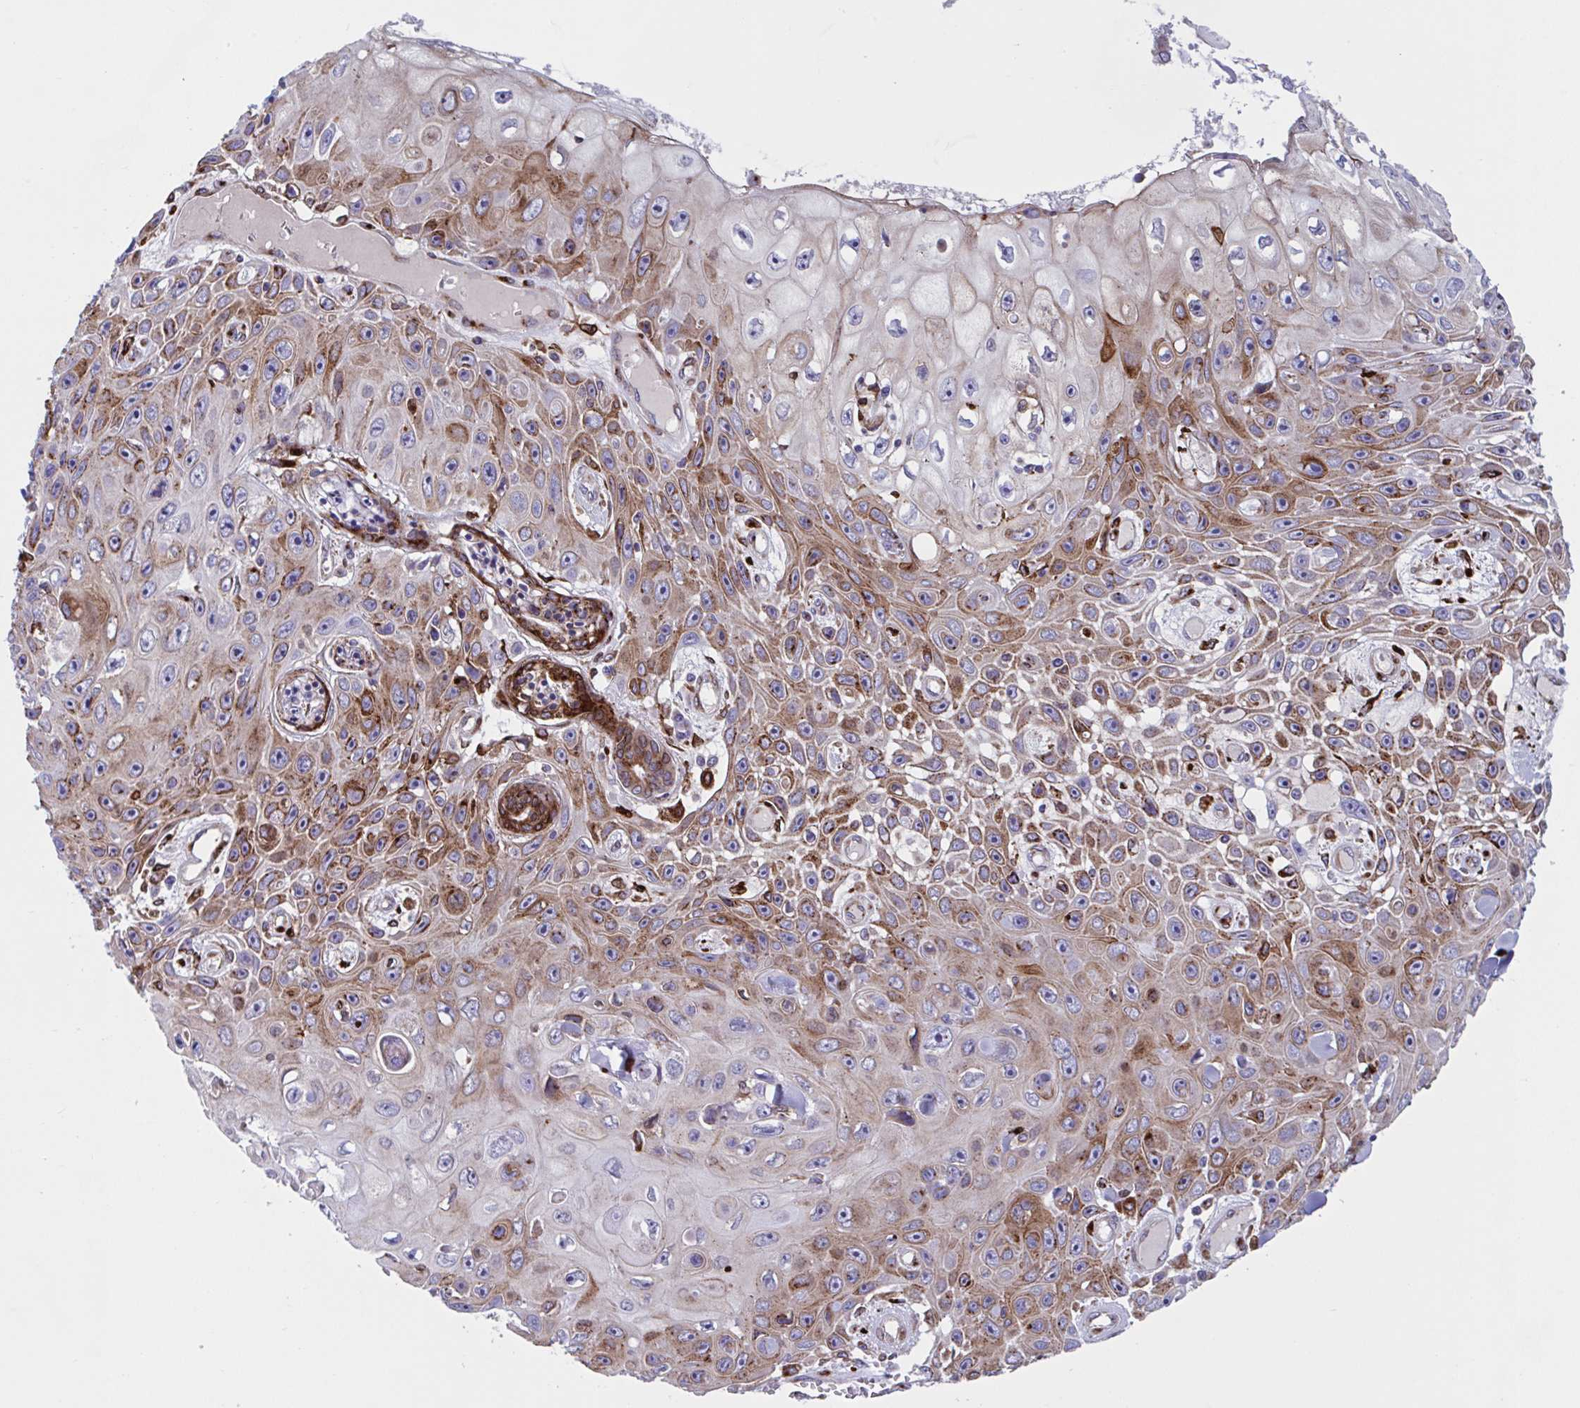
{"staining": {"intensity": "moderate", "quantity": "25%-75%", "location": "cytoplasmic/membranous"}, "tissue": "skin cancer", "cell_type": "Tumor cells", "image_type": "cancer", "snomed": [{"axis": "morphology", "description": "Squamous cell carcinoma, NOS"}, {"axis": "topography", "description": "Skin"}], "caption": "Skin squamous cell carcinoma stained for a protein (brown) displays moderate cytoplasmic/membranous positive staining in about 25%-75% of tumor cells.", "gene": "RFK", "patient": {"sex": "male", "age": 82}}